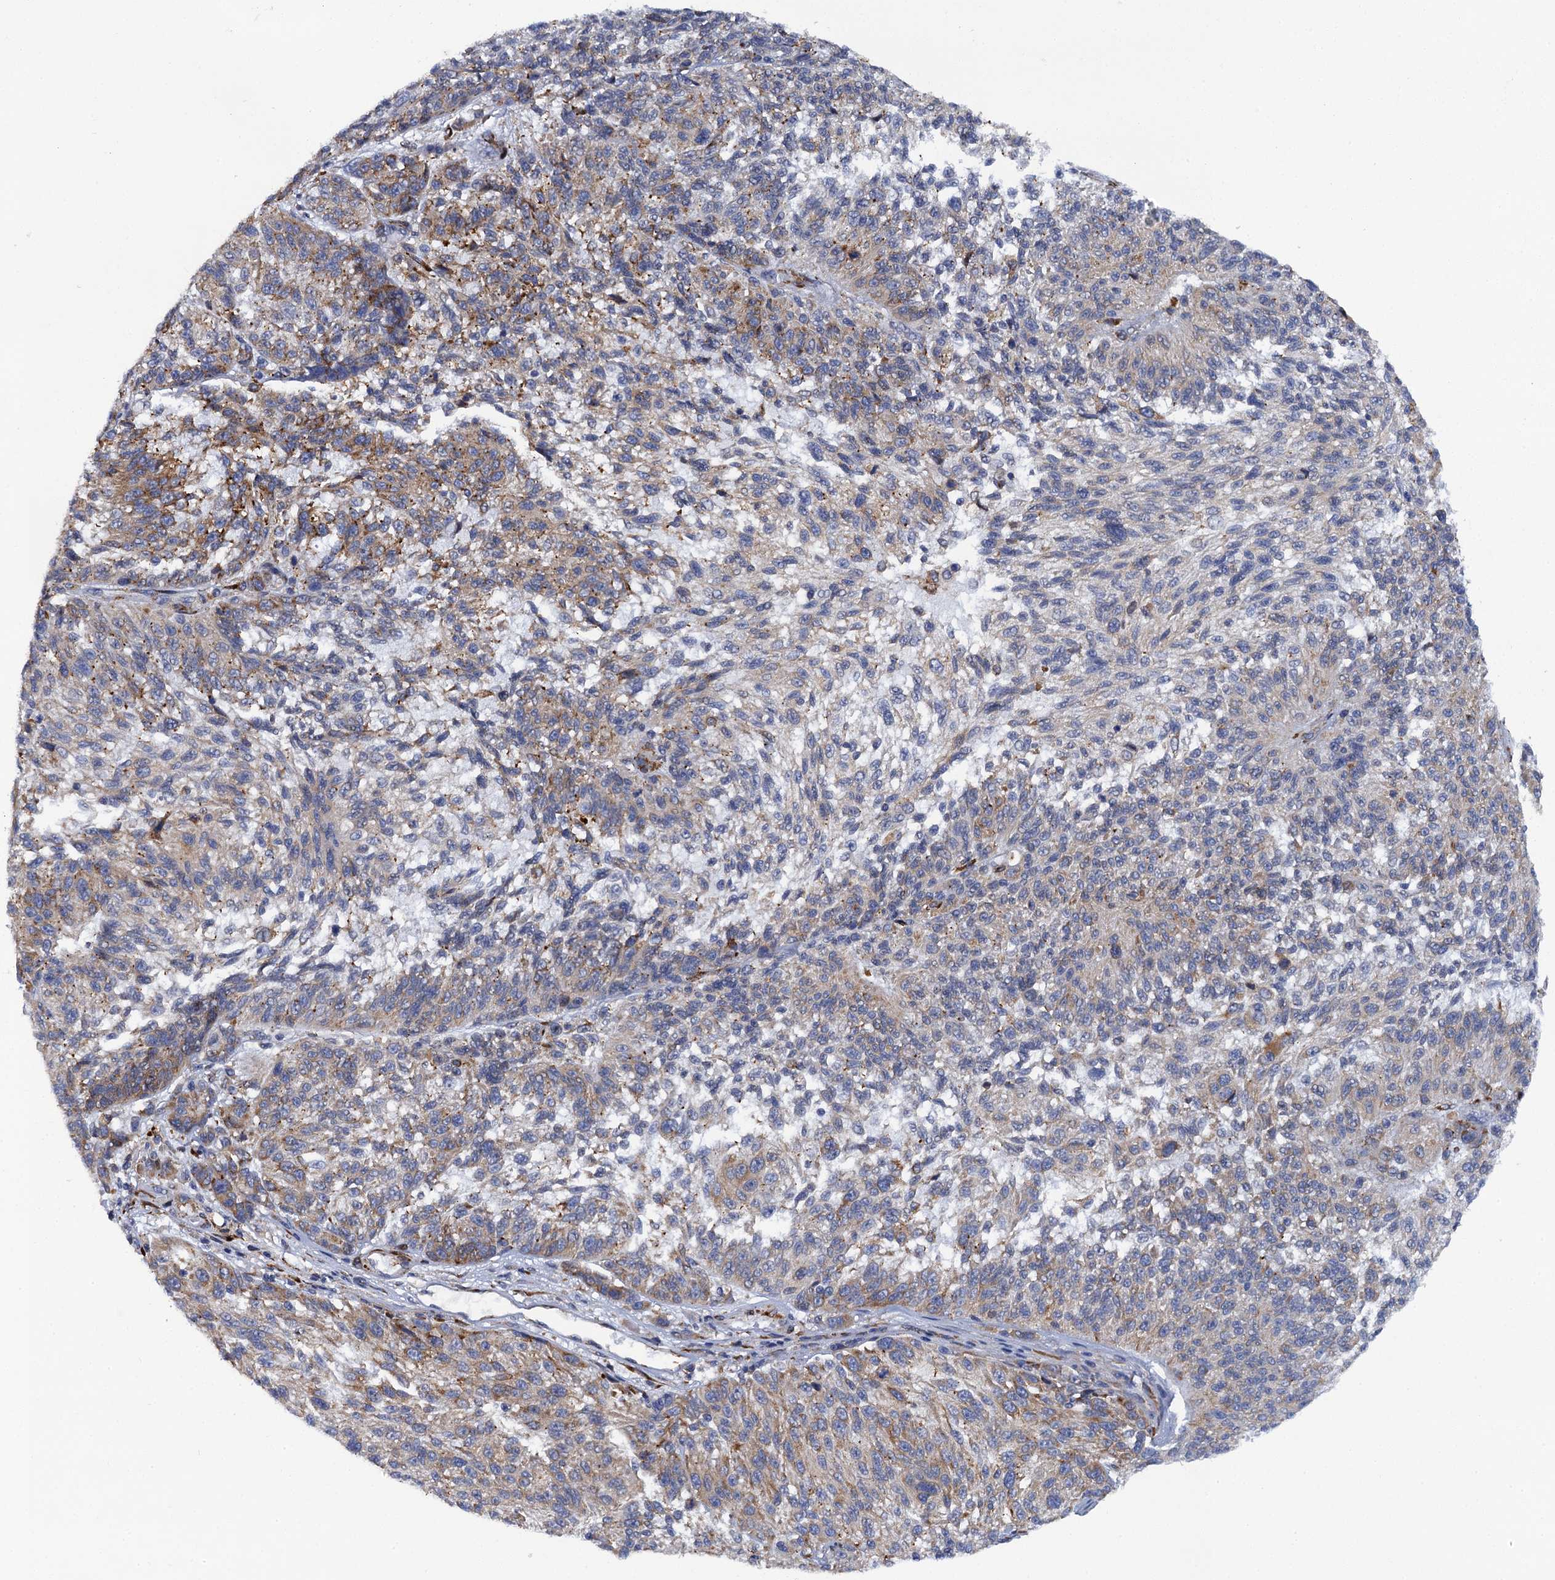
{"staining": {"intensity": "moderate", "quantity": ">75%", "location": "cytoplasmic/membranous"}, "tissue": "melanoma", "cell_type": "Tumor cells", "image_type": "cancer", "snomed": [{"axis": "morphology", "description": "Malignant melanoma, NOS"}, {"axis": "topography", "description": "Skin"}], "caption": "Immunohistochemistry (IHC) photomicrograph of neoplastic tissue: melanoma stained using IHC displays medium levels of moderate protein expression localized specifically in the cytoplasmic/membranous of tumor cells, appearing as a cytoplasmic/membranous brown color.", "gene": "POGLUT3", "patient": {"sex": "male", "age": 53}}